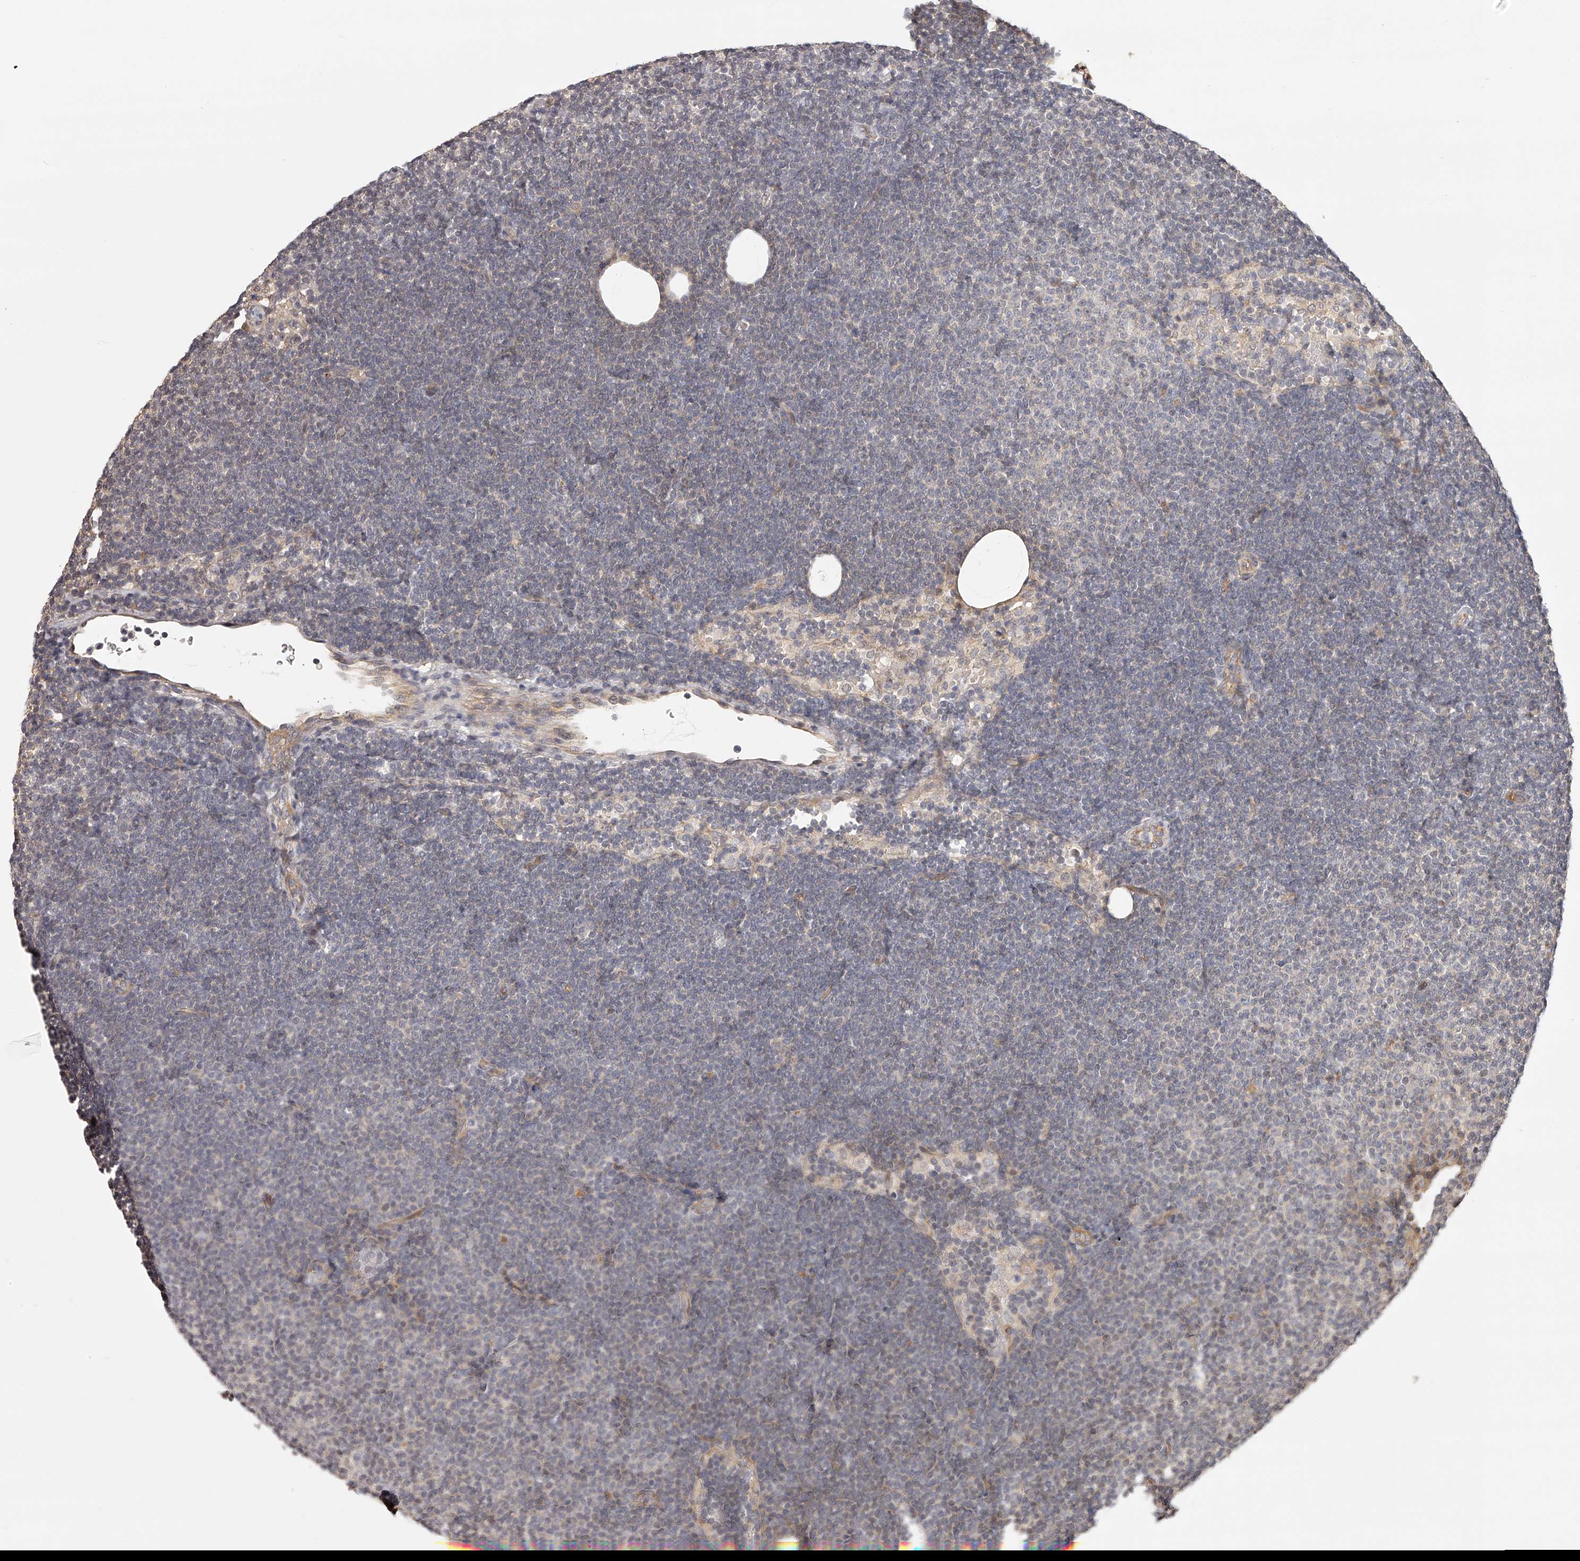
{"staining": {"intensity": "negative", "quantity": "none", "location": "none"}, "tissue": "lymphoma", "cell_type": "Tumor cells", "image_type": "cancer", "snomed": [{"axis": "morphology", "description": "Malignant lymphoma, non-Hodgkin's type, Low grade"}, {"axis": "topography", "description": "Lymph node"}], "caption": "A histopathology image of human malignant lymphoma, non-Hodgkin's type (low-grade) is negative for staining in tumor cells. (Immunohistochemistry (ihc), brightfield microscopy, high magnification).", "gene": "ZNF582", "patient": {"sex": "female", "age": 53}}